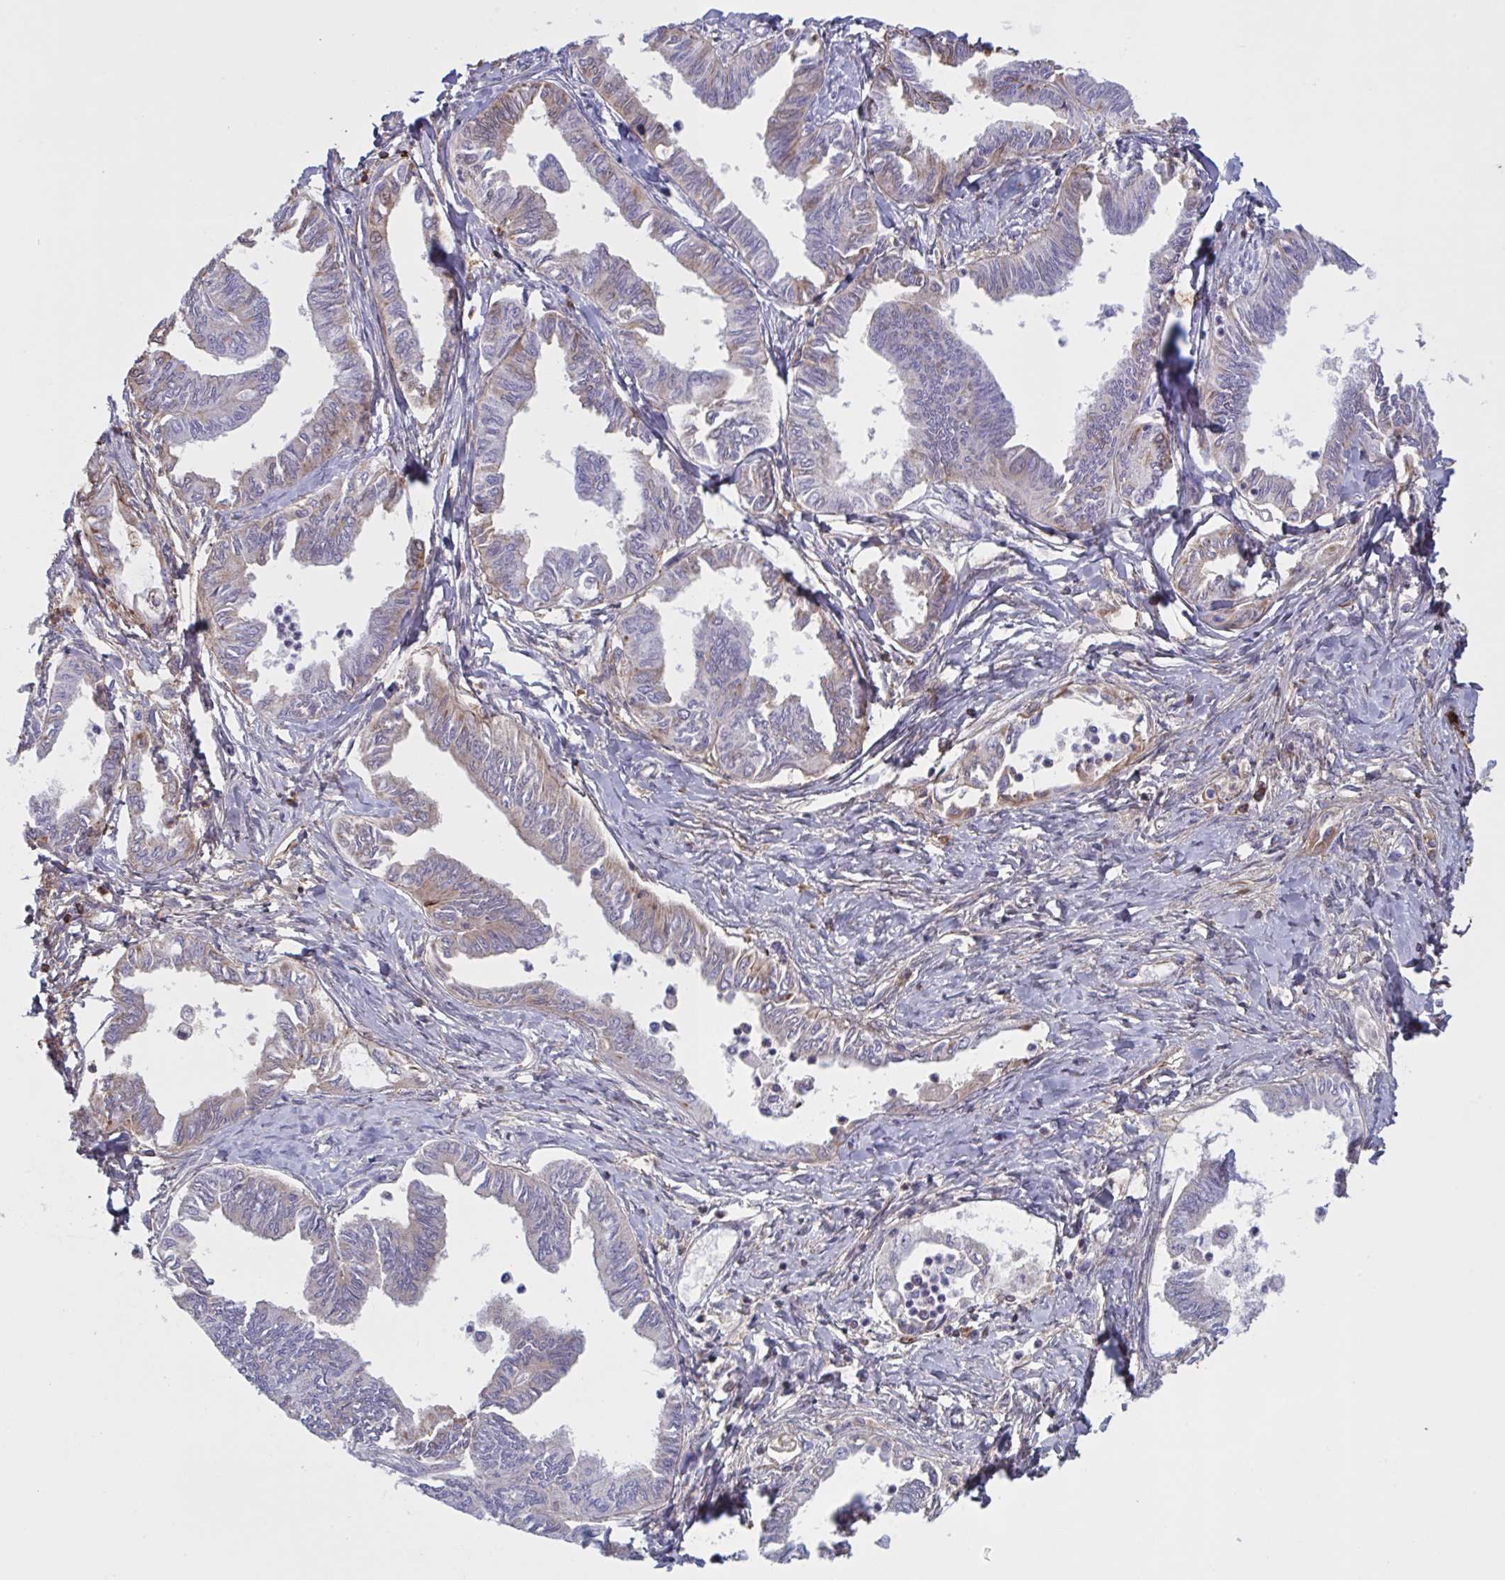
{"staining": {"intensity": "weak", "quantity": "<25%", "location": "cytoplasmic/membranous"}, "tissue": "ovarian cancer", "cell_type": "Tumor cells", "image_type": "cancer", "snomed": [{"axis": "morphology", "description": "Carcinoma, endometroid"}, {"axis": "topography", "description": "Ovary"}], "caption": "A histopathology image of human ovarian cancer is negative for staining in tumor cells. (DAB (3,3'-diaminobenzidine) immunohistochemistry (IHC), high magnification).", "gene": "IL1R1", "patient": {"sex": "female", "age": 70}}